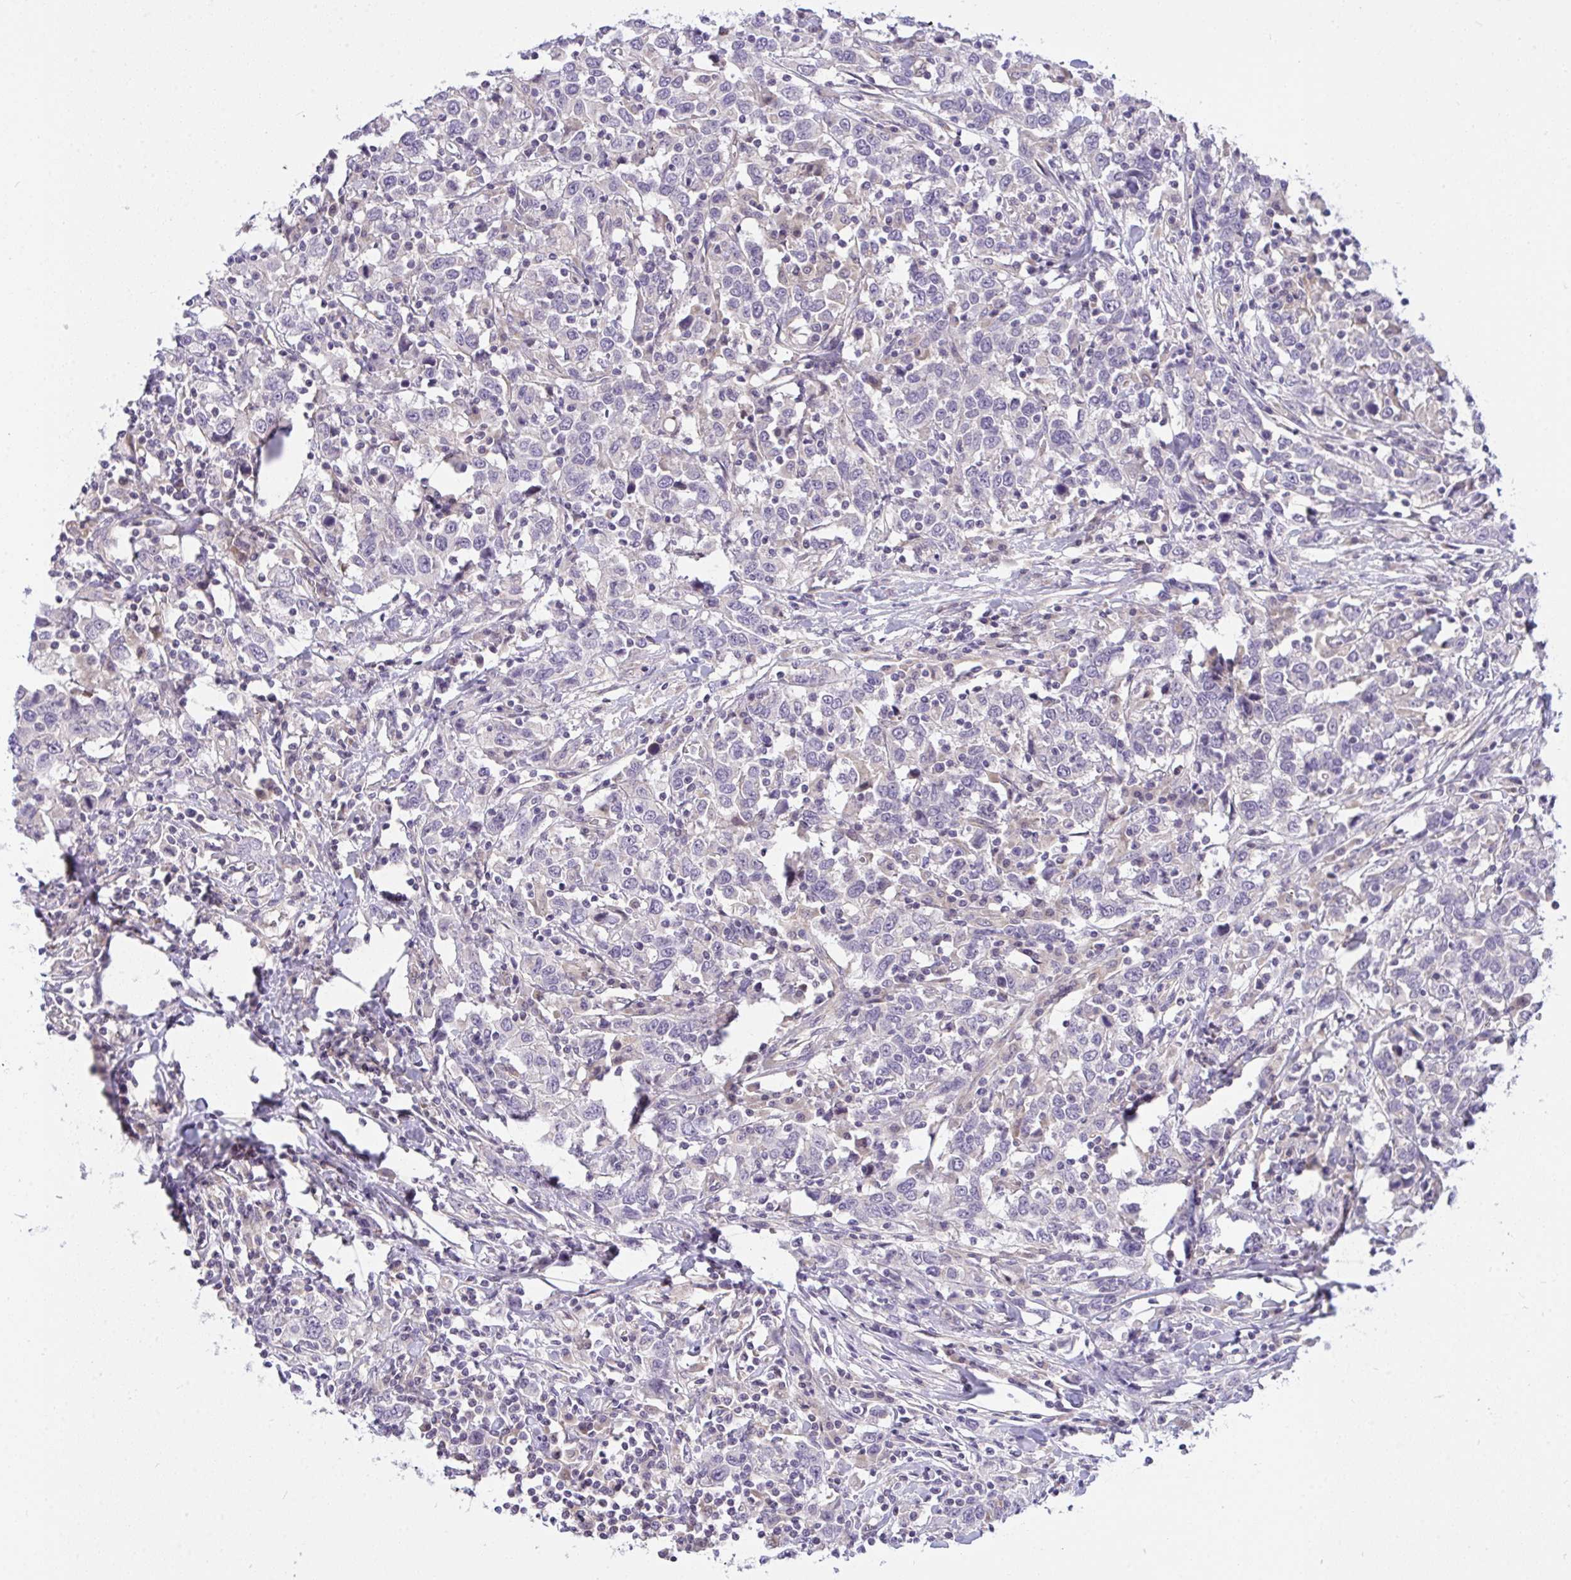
{"staining": {"intensity": "negative", "quantity": "none", "location": "none"}, "tissue": "urothelial cancer", "cell_type": "Tumor cells", "image_type": "cancer", "snomed": [{"axis": "morphology", "description": "Urothelial carcinoma, High grade"}, {"axis": "topography", "description": "Urinary bladder"}], "caption": "Photomicrograph shows no significant protein positivity in tumor cells of urothelial carcinoma (high-grade).", "gene": "C19orf54", "patient": {"sex": "male", "age": 61}}